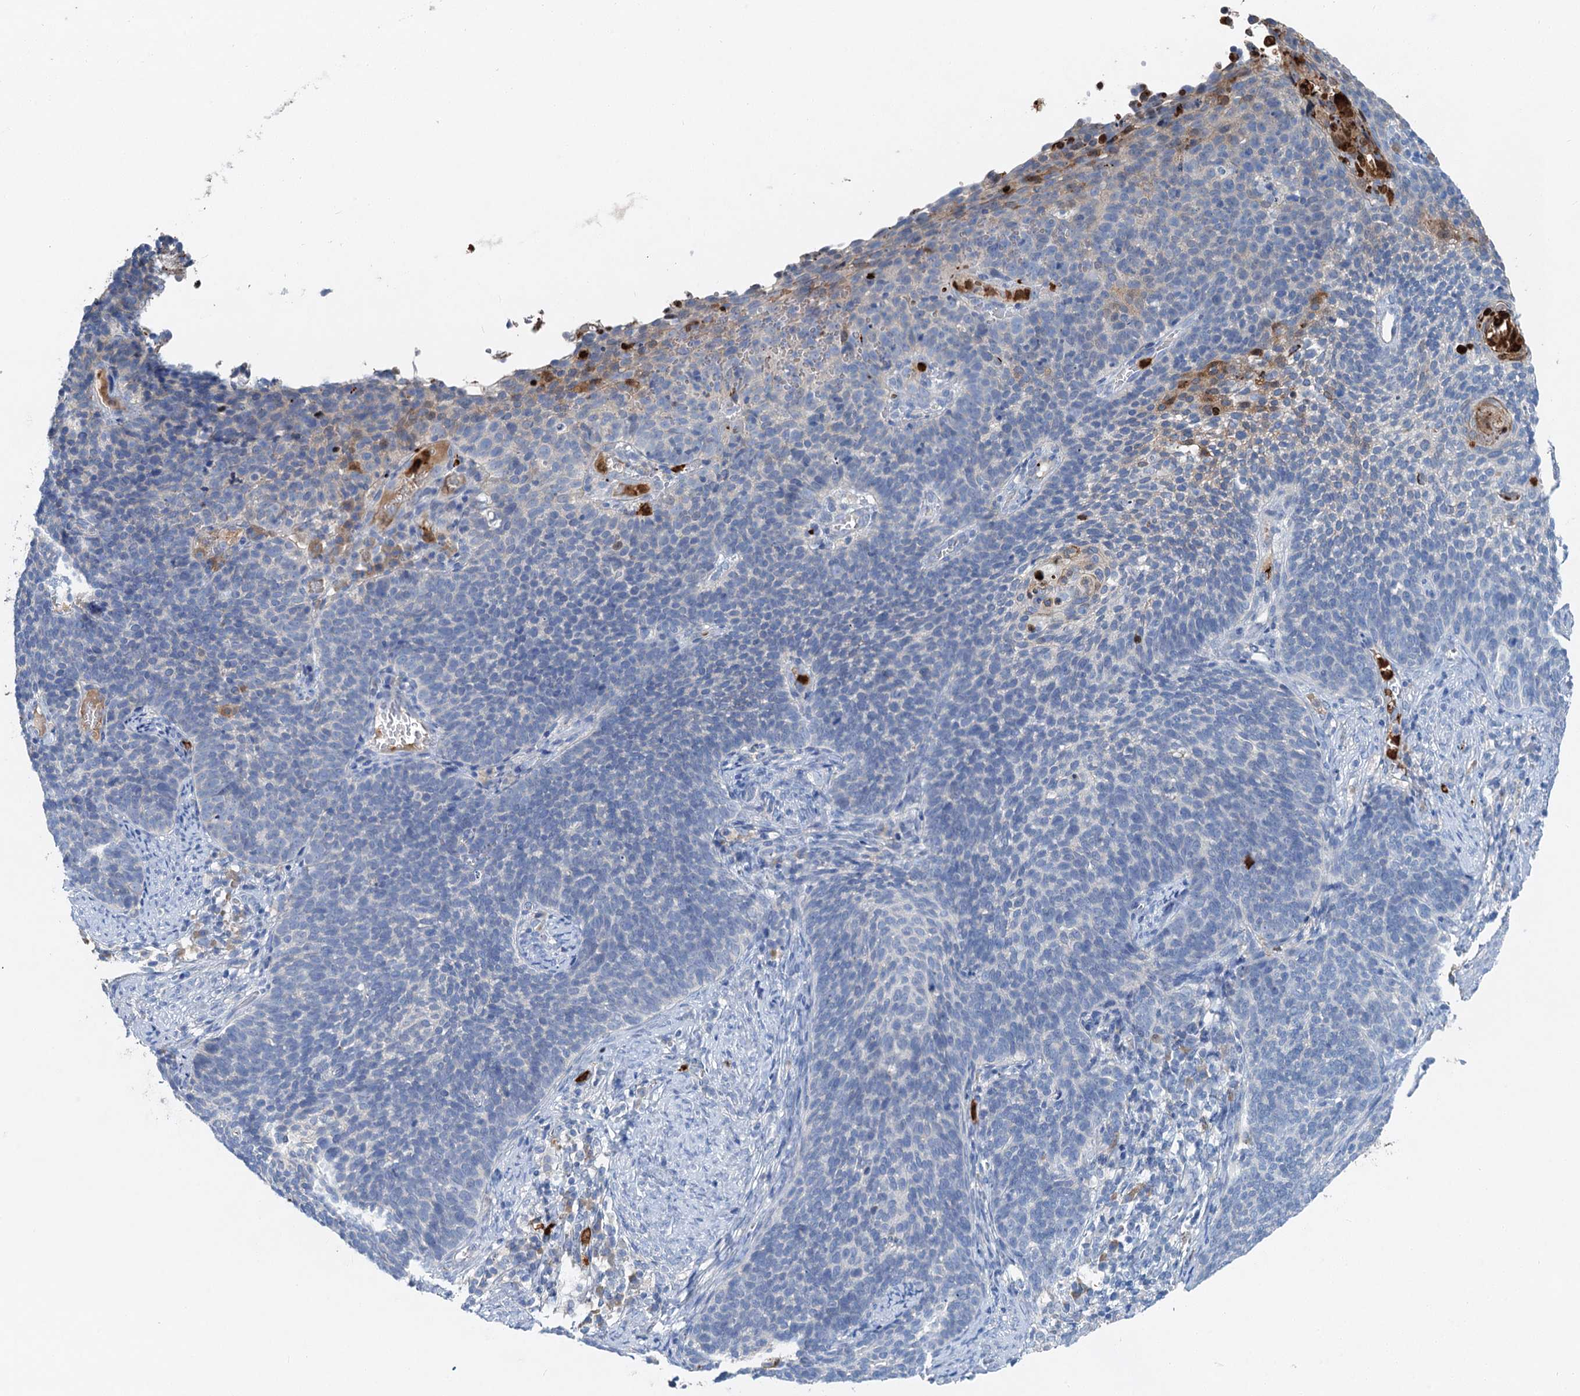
{"staining": {"intensity": "weak", "quantity": "<25%", "location": "cytoplasmic/membranous"}, "tissue": "cervical cancer", "cell_type": "Tumor cells", "image_type": "cancer", "snomed": [{"axis": "morphology", "description": "Normal tissue, NOS"}, {"axis": "morphology", "description": "Squamous cell carcinoma, NOS"}, {"axis": "topography", "description": "Cervix"}], "caption": "This is a micrograph of immunohistochemistry (IHC) staining of squamous cell carcinoma (cervical), which shows no staining in tumor cells.", "gene": "OTOA", "patient": {"sex": "female", "age": 39}}